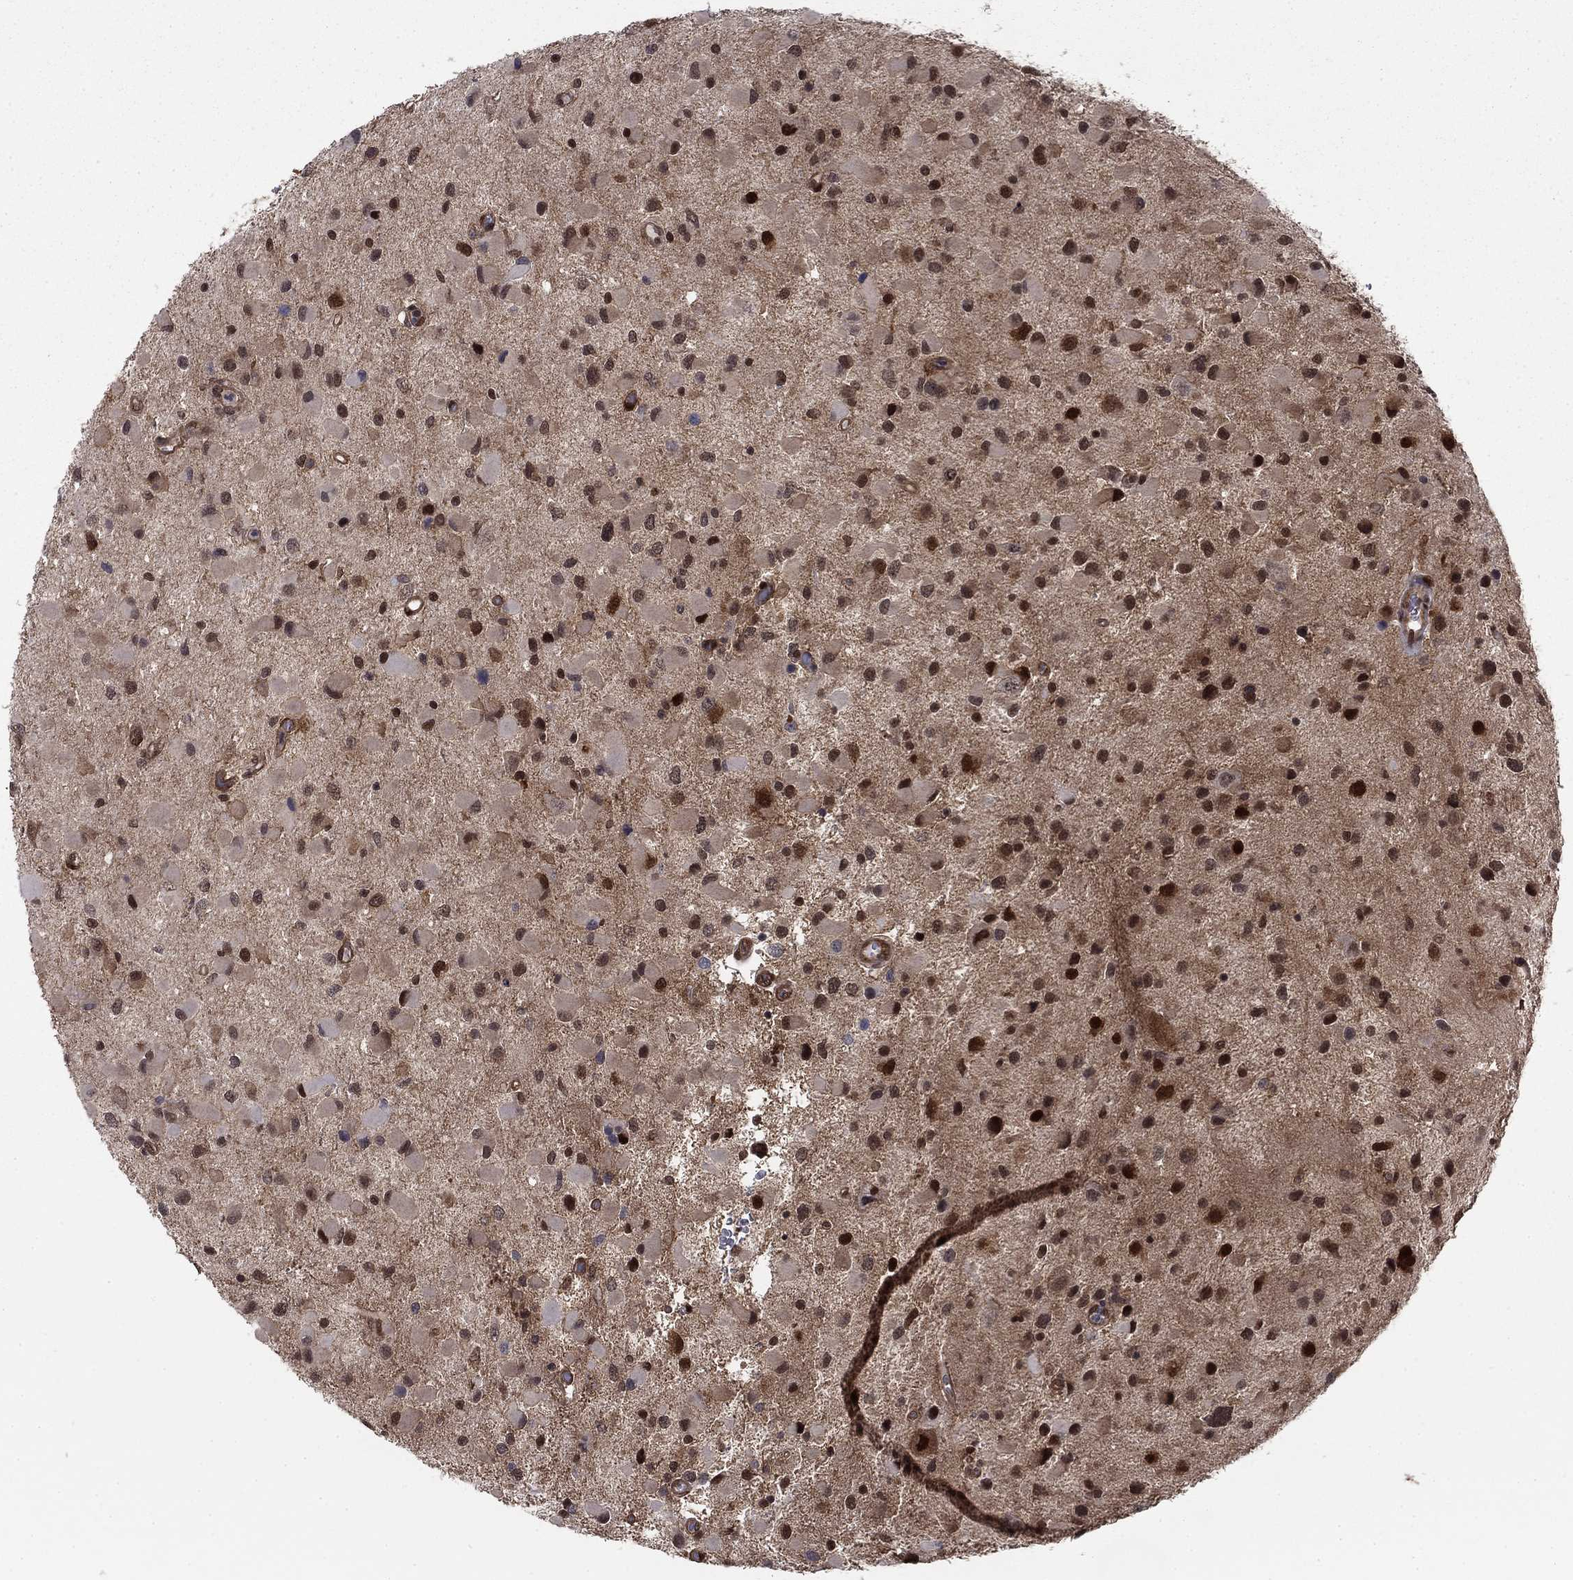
{"staining": {"intensity": "strong", "quantity": "<25%", "location": "nuclear"}, "tissue": "glioma", "cell_type": "Tumor cells", "image_type": "cancer", "snomed": [{"axis": "morphology", "description": "Glioma, malignant, Low grade"}, {"axis": "topography", "description": "Brain"}], "caption": "Protein expression analysis of malignant low-grade glioma shows strong nuclear positivity in approximately <25% of tumor cells. Ihc stains the protein of interest in brown and the nuclei are stained blue.", "gene": "FKBP4", "patient": {"sex": "female", "age": 32}}